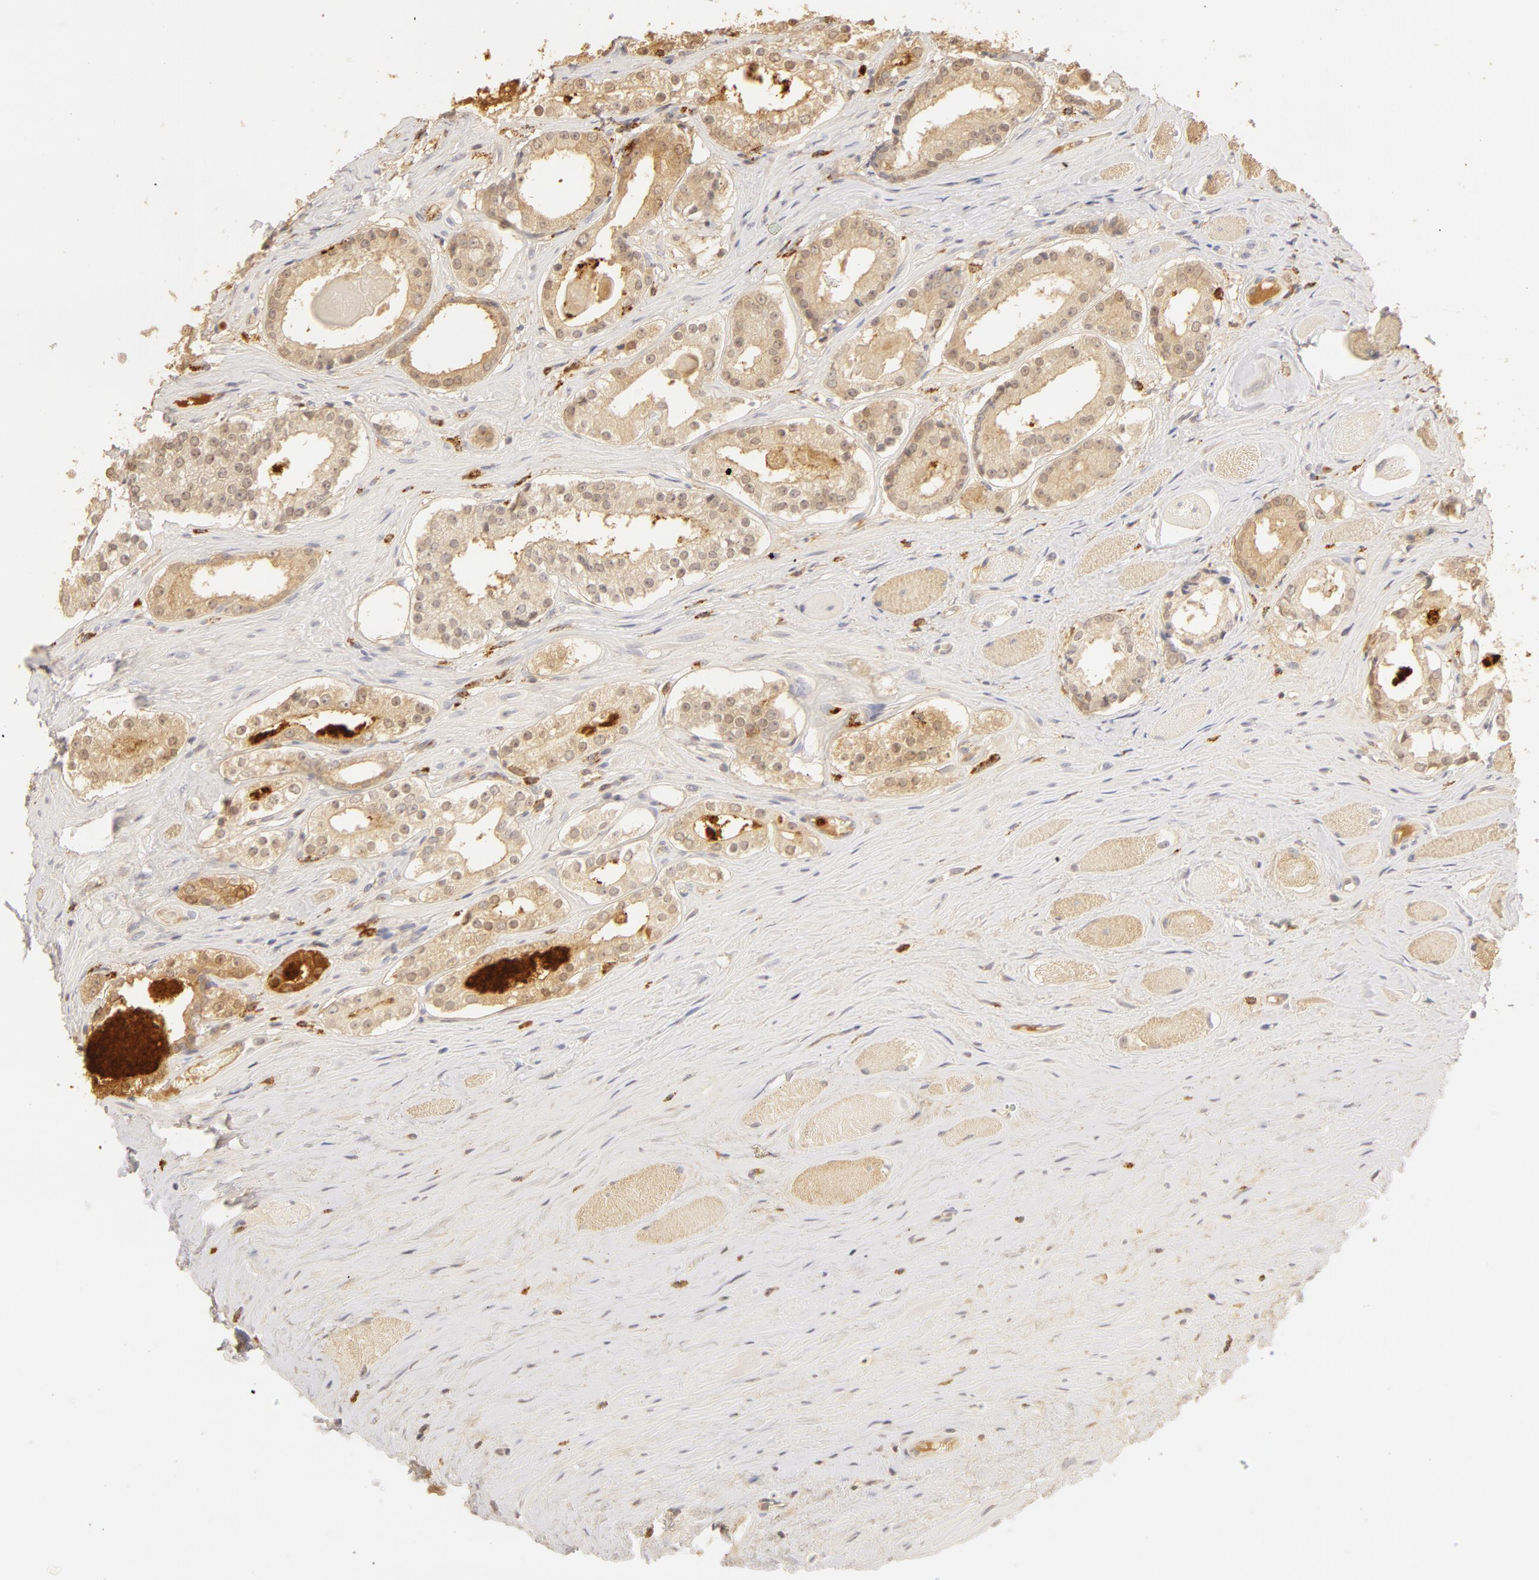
{"staining": {"intensity": "weak", "quantity": "25%-75%", "location": "cytoplasmic/membranous"}, "tissue": "prostate cancer", "cell_type": "Tumor cells", "image_type": "cancer", "snomed": [{"axis": "morphology", "description": "Adenocarcinoma, Medium grade"}, {"axis": "topography", "description": "Prostate"}], "caption": "Immunohistochemical staining of human adenocarcinoma (medium-grade) (prostate) displays low levels of weak cytoplasmic/membranous positivity in about 25%-75% of tumor cells. Nuclei are stained in blue.", "gene": "C1R", "patient": {"sex": "male", "age": 73}}